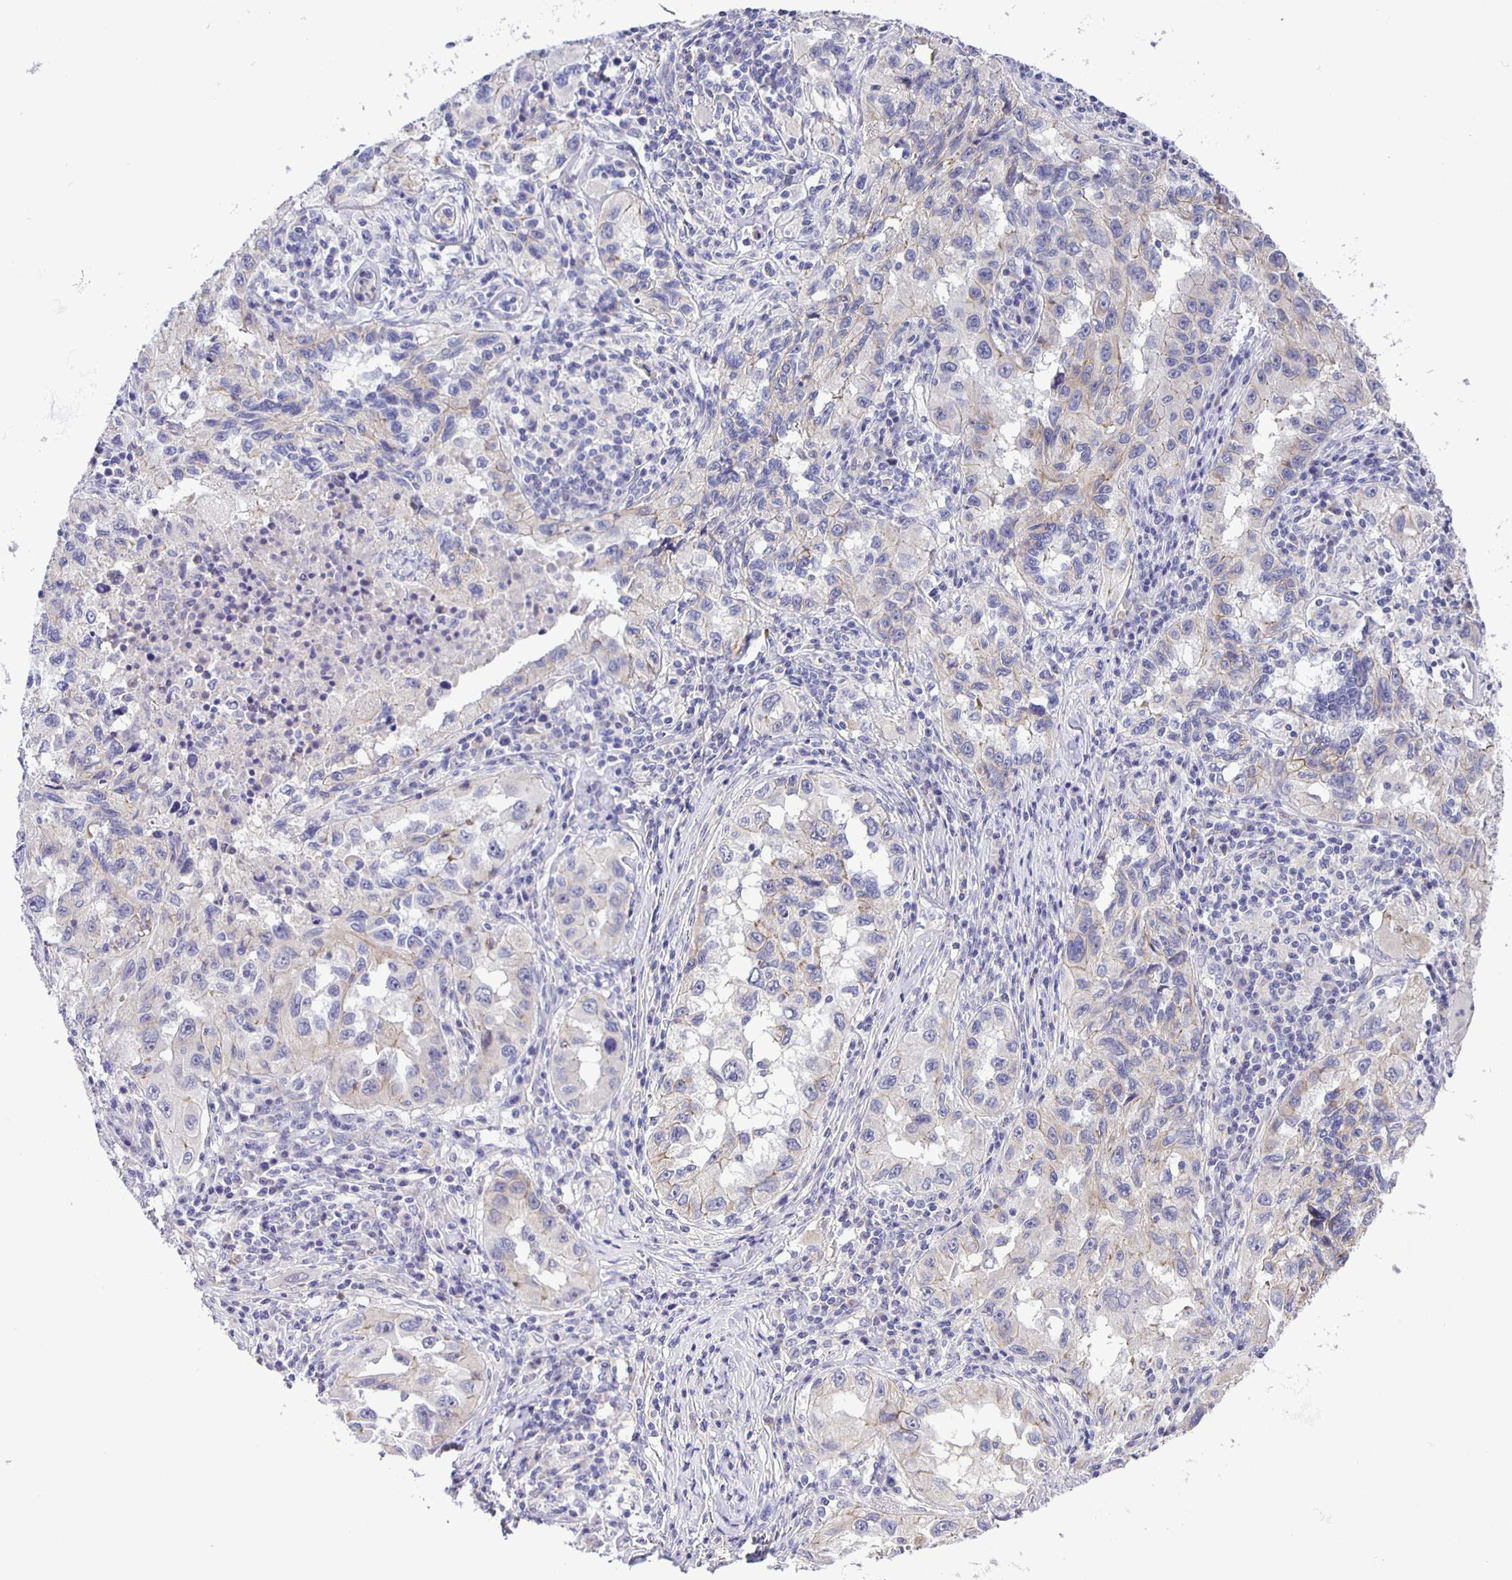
{"staining": {"intensity": "weak", "quantity": "<25%", "location": "cytoplasmic/membranous"}, "tissue": "lung cancer", "cell_type": "Tumor cells", "image_type": "cancer", "snomed": [{"axis": "morphology", "description": "Adenocarcinoma, NOS"}, {"axis": "topography", "description": "Lung"}], "caption": "There is no significant positivity in tumor cells of lung adenocarcinoma. (DAB IHC visualized using brightfield microscopy, high magnification).", "gene": "JMJD4", "patient": {"sex": "female", "age": 73}}